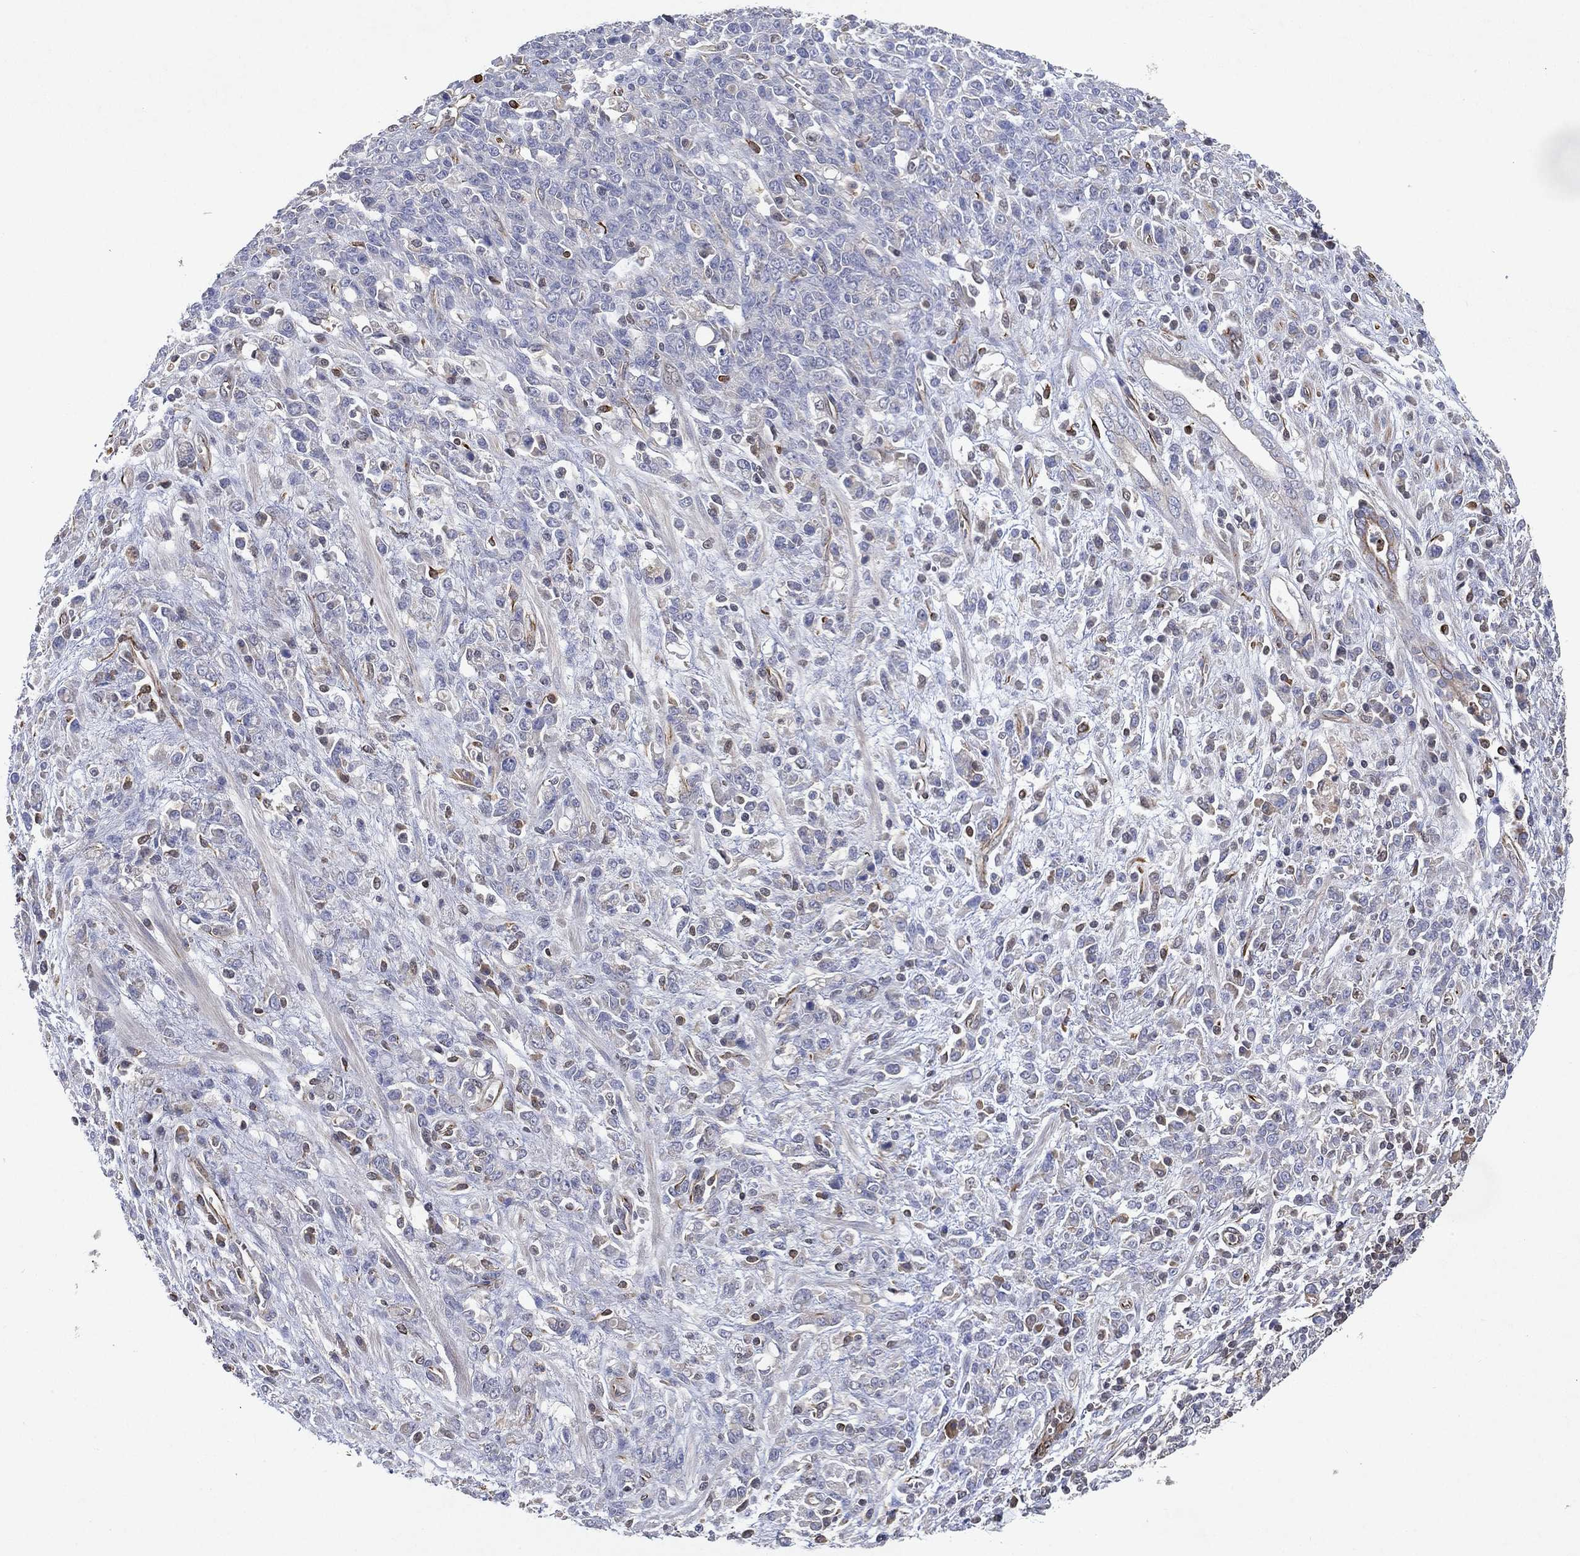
{"staining": {"intensity": "negative", "quantity": "none", "location": "none"}, "tissue": "stomach cancer", "cell_type": "Tumor cells", "image_type": "cancer", "snomed": [{"axis": "morphology", "description": "Adenocarcinoma, NOS"}, {"axis": "topography", "description": "Stomach"}], "caption": "Immunohistochemistry (IHC) histopathology image of stomach cancer (adenocarcinoma) stained for a protein (brown), which demonstrates no expression in tumor cells.", "gene": "FLI1", "patient": {"sex": "female", "age": 57}}